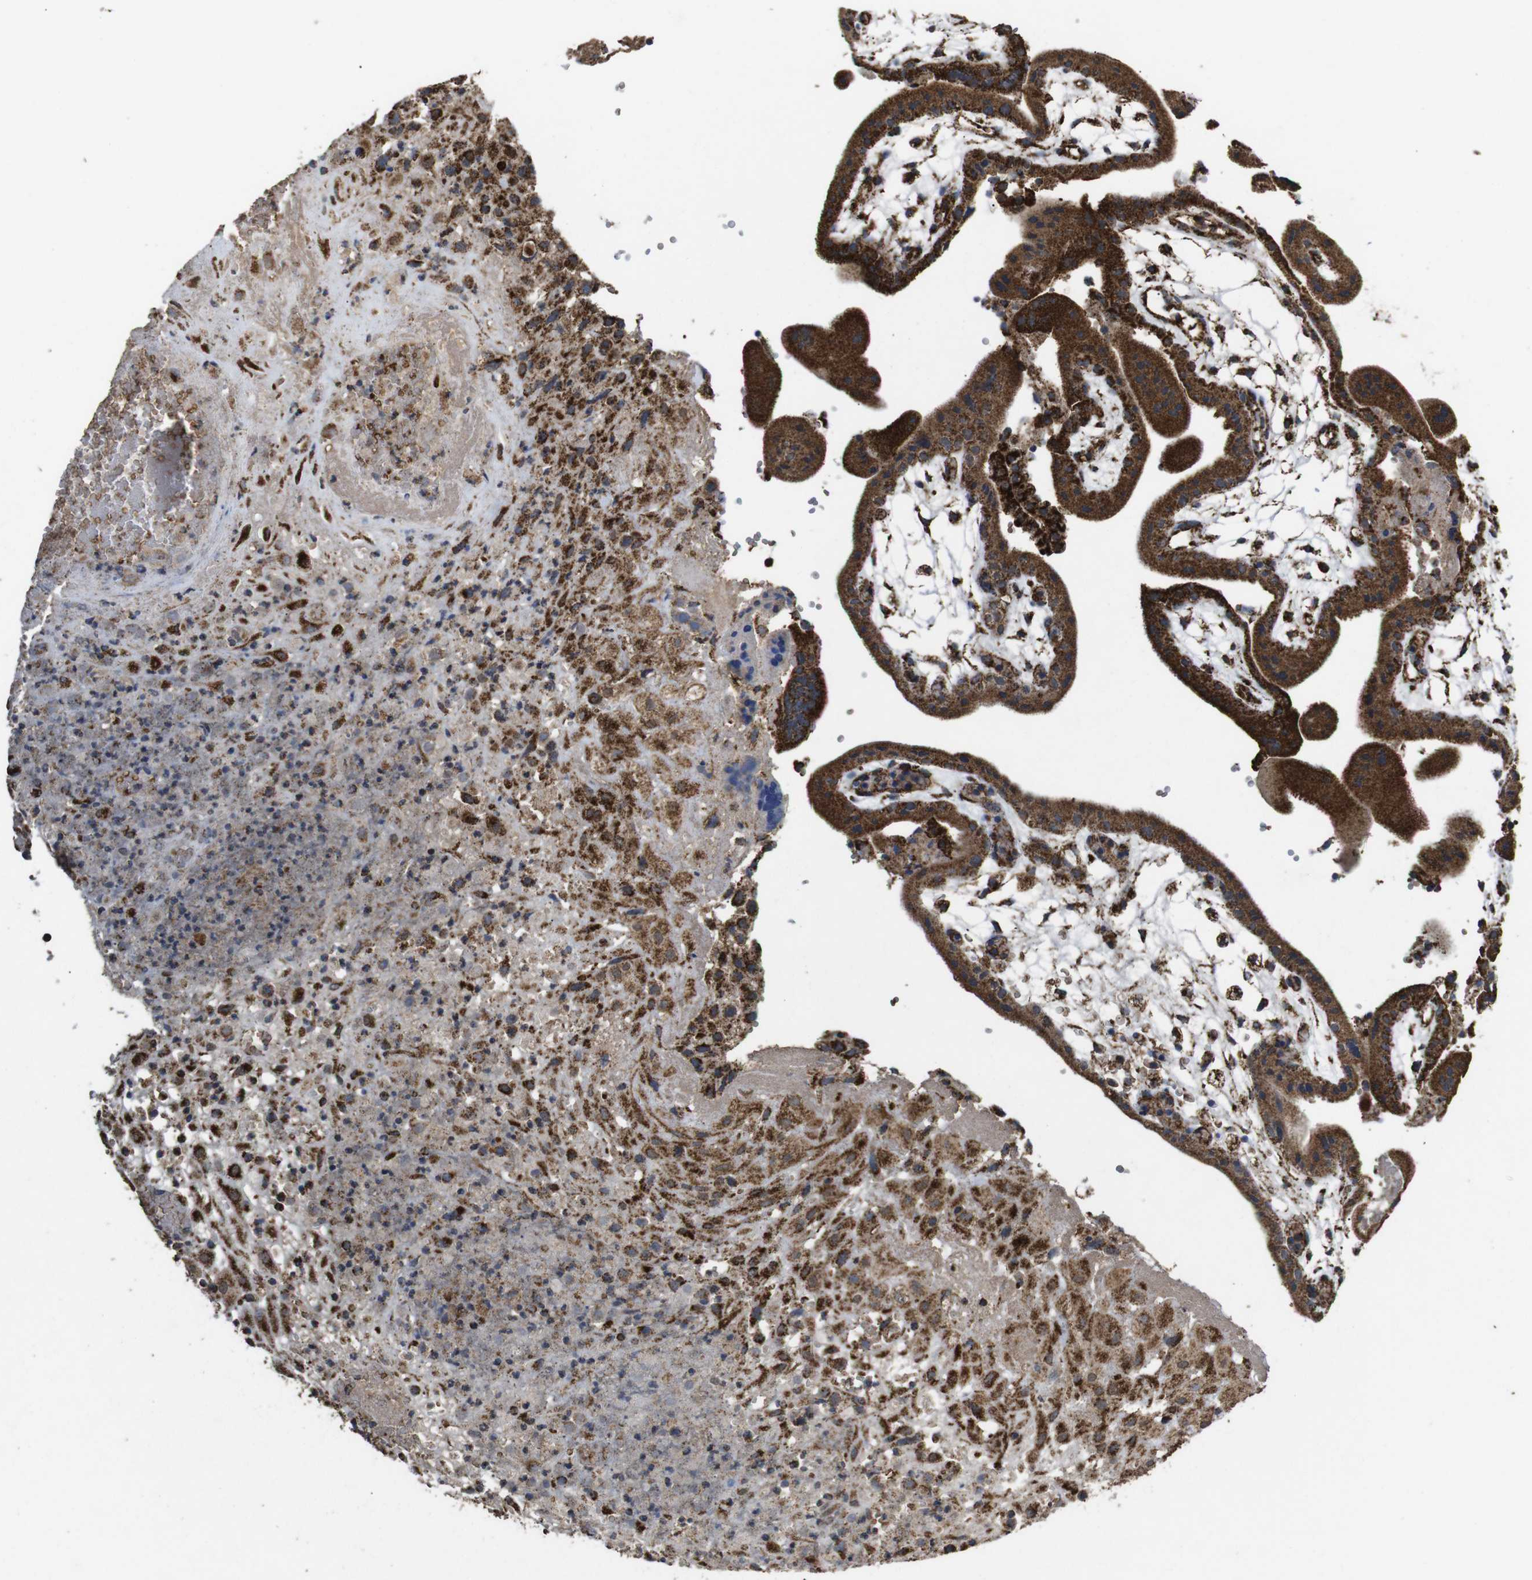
{"staining": {"intensity": "moderate", "quantity": ">75%", "location": "cytoplasmic/membranous"}, "tissue": "placenta", "cell_type": "Decidual cells", "image_type": "normal", "snomed": [{"axis": "morphology", "description": "Normal tissue, NOS"}, {"axis": "topography", "description": "Placenta"}], "caption": "DAB immunohistochemical staining of normal human placenta shows moderate cytoplasmic/membranous protein staining in approximately >75% of decidual cells. The protein is shown in brown color, while the nuclei are stained blue.", "gene": "ATP5F1A", "patient": {"sex": "female", "age": 18}}